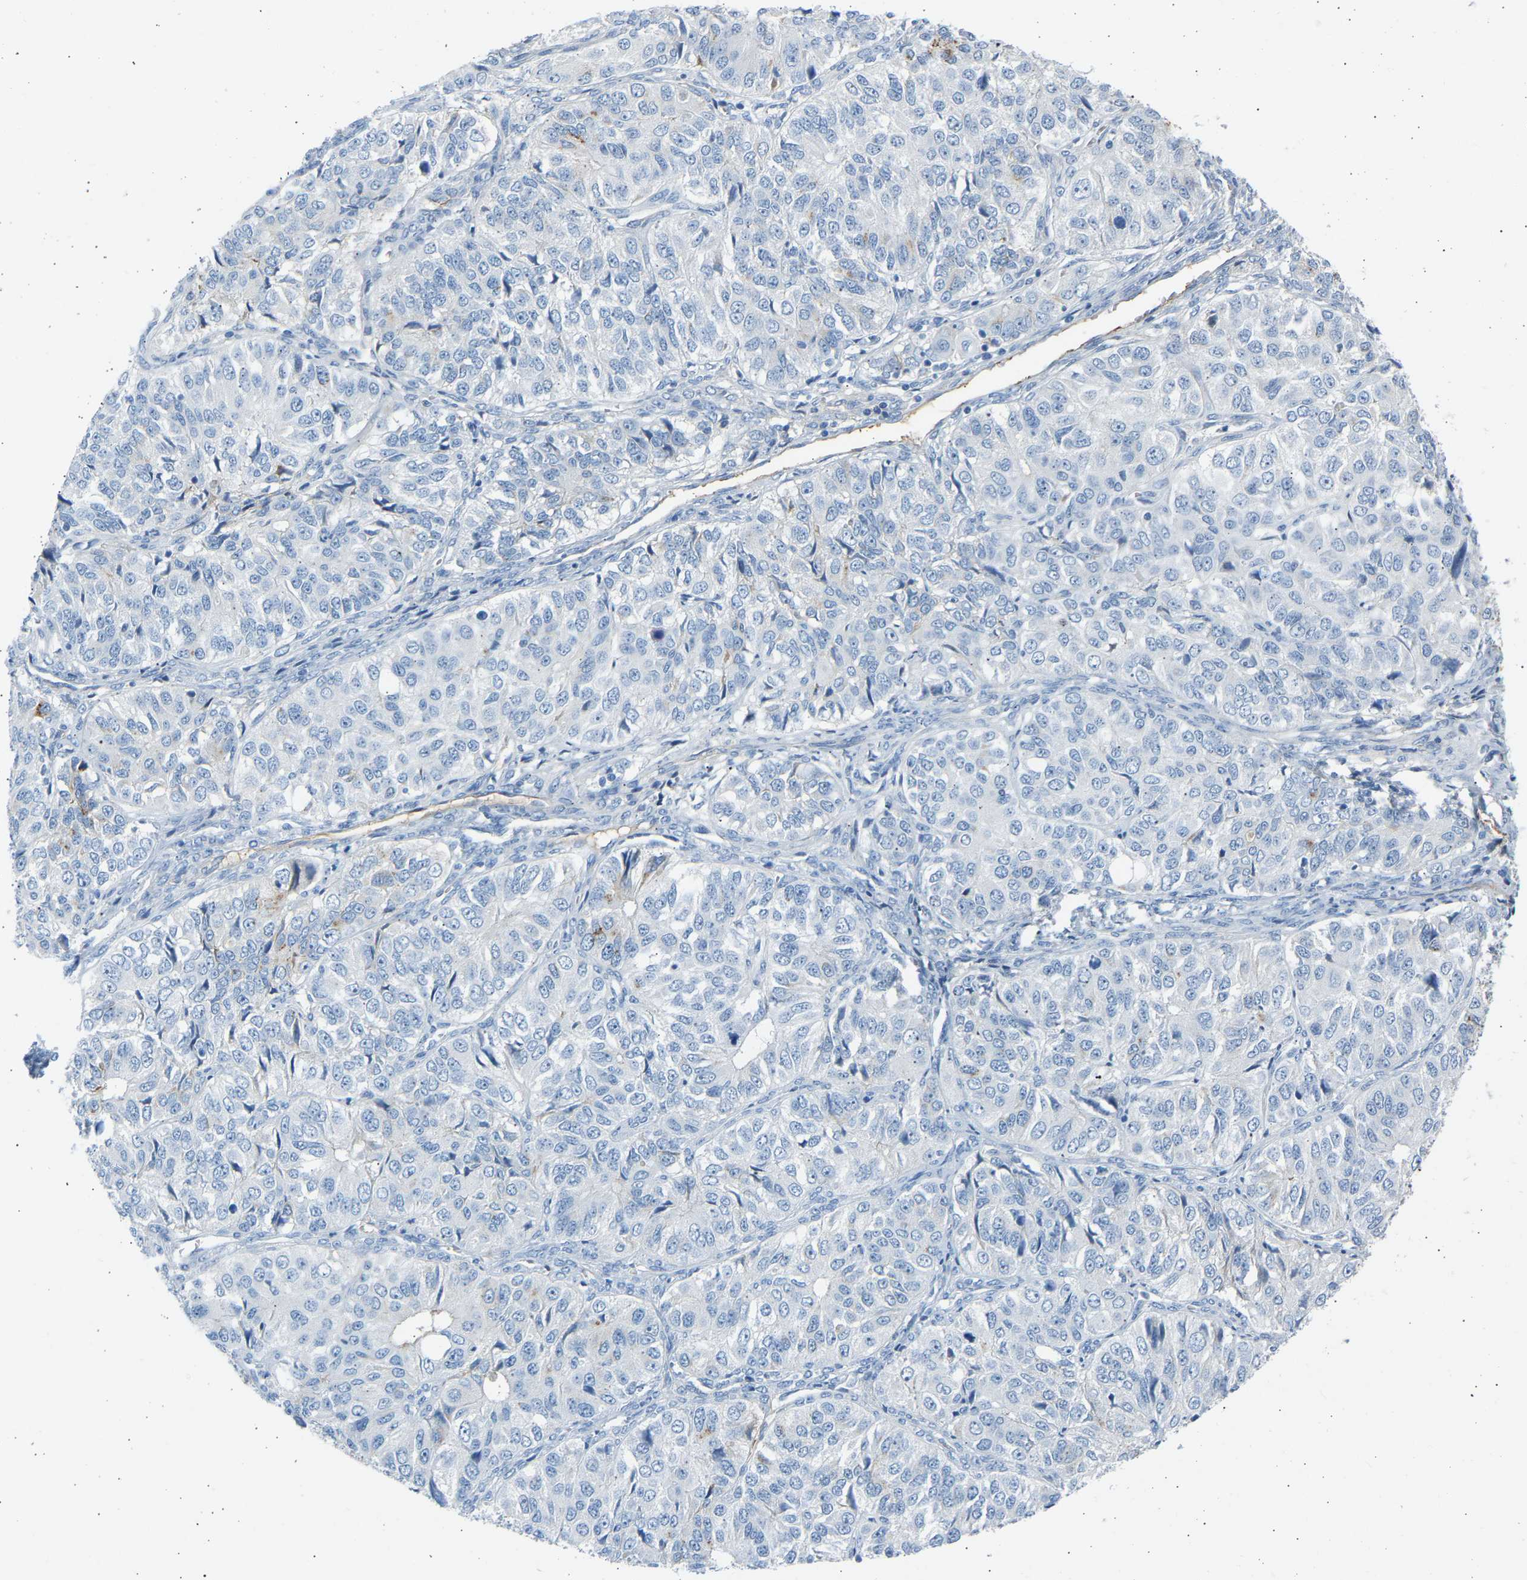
{"staining": {"intensity": "negative", "quantity": "none", "location": "none"}, "tissue": "ovarian cancer", "cell_type": "Tumor cells", "image_type": "cancer", "snomed": [{"axis": "morphology", "description": "Carcinoma, endometroid"}, {"axis": "topography", "description": "Ovary"}], "caption": "Photomicrograph shows no protein positivity in tumor cells of ovarian cancer (endometroid carcinoma) tissue.", "gene": "GNAS", "patient": {"sex": "female", "age": 51}}